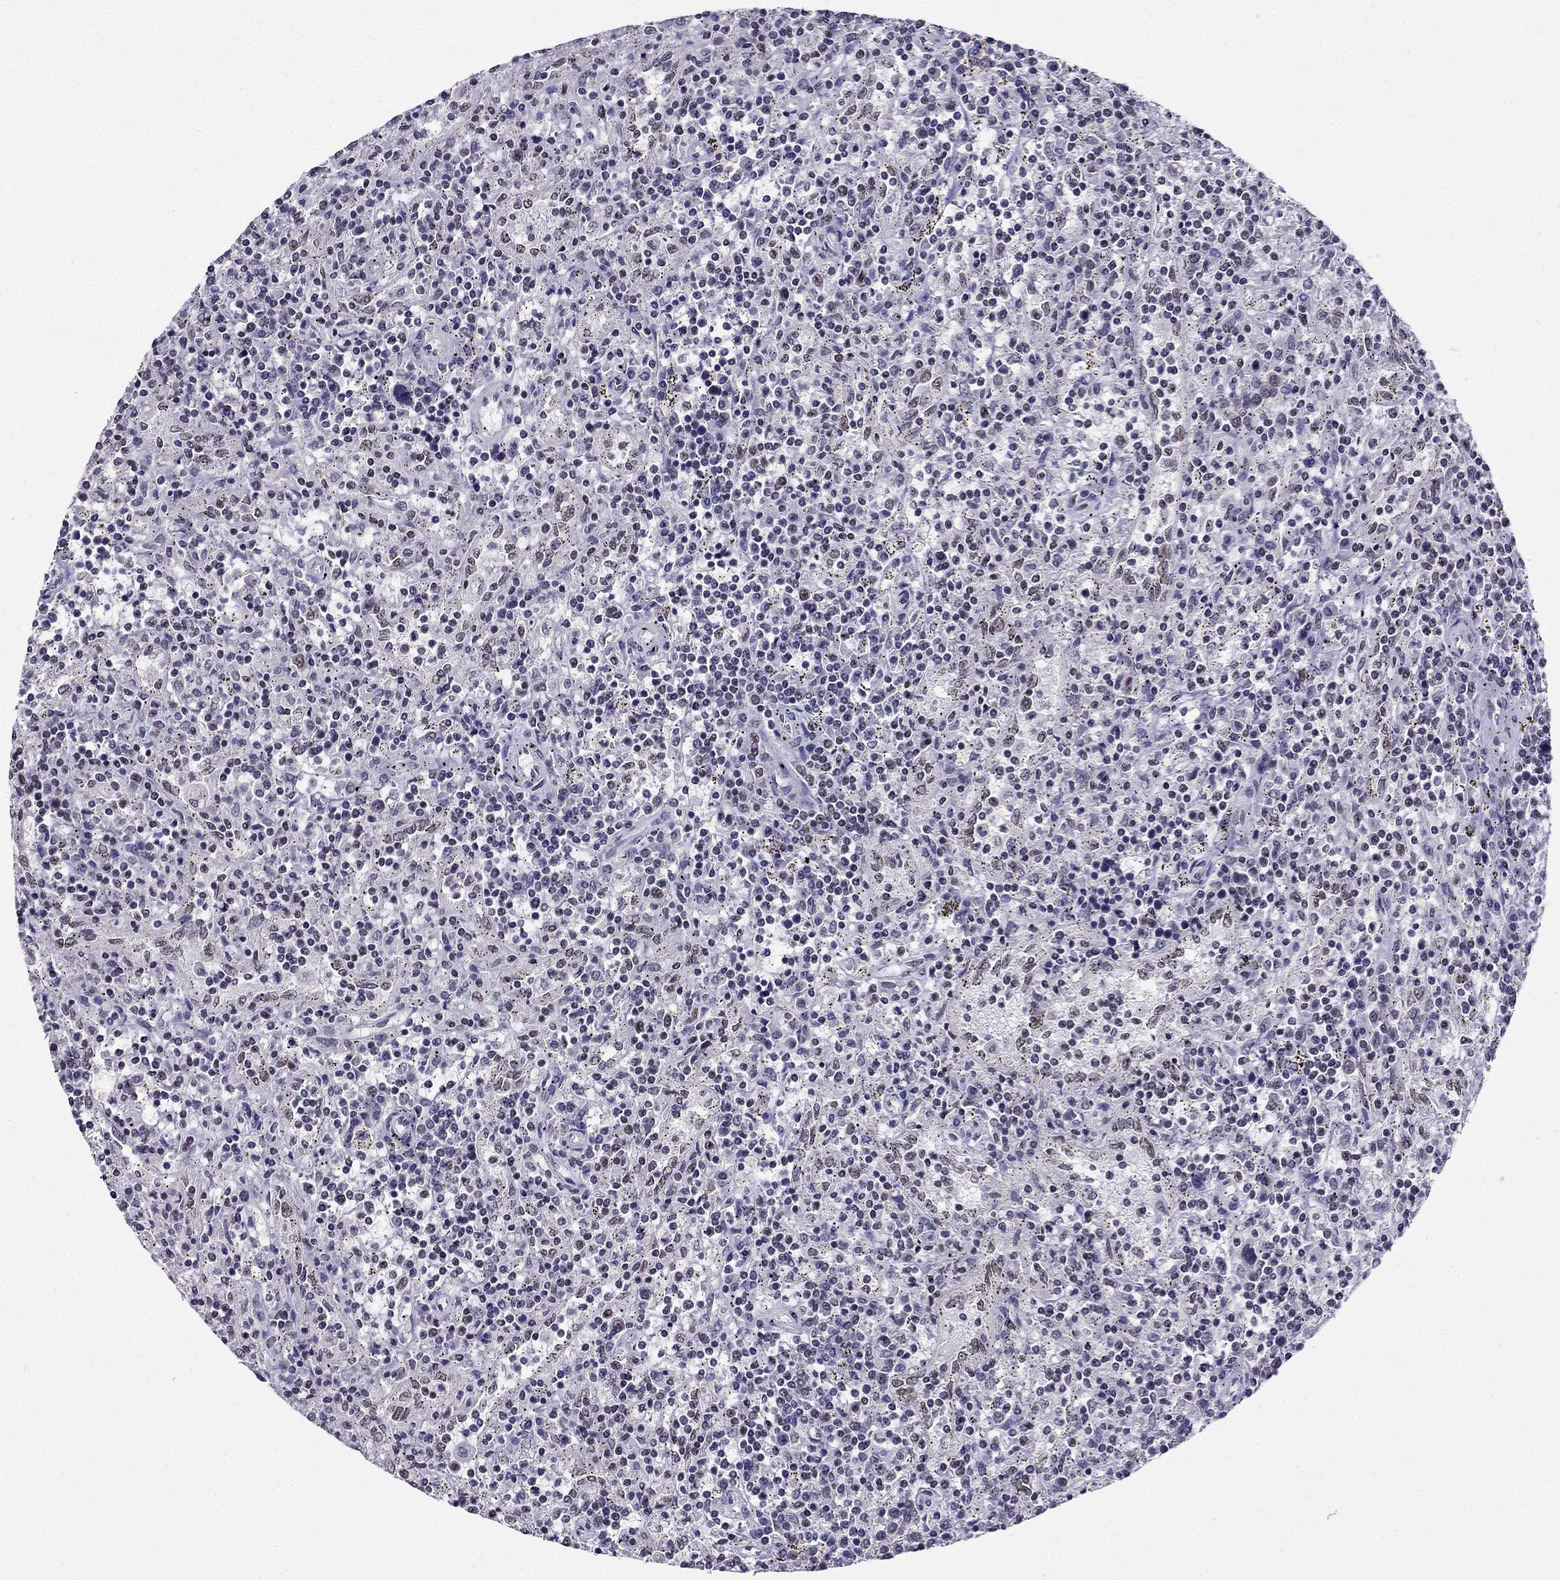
{"staining": {"intensity": "negative", "quantity": "none", "location": "none"}, "tissue": "lymphoma", "cell_type": "Tumor cells", "image_type": "cancer", "snomed": [{"axis": "morphology", "description": "Malignant lymphoma, non-Hodgkin's type, Low grade"}, {"axis": "topography", "description": "Spleen"}], "caption": "This histopathology image is of low-grade malignant lymphoma, non-Hodgkin's type stained with IHC to label a protein in brown with the nuclei are counter-stained blue. There is no staining in tumor cells.", "gene": "ZNF420", "patient": {"sex": "male", "age": 62}}